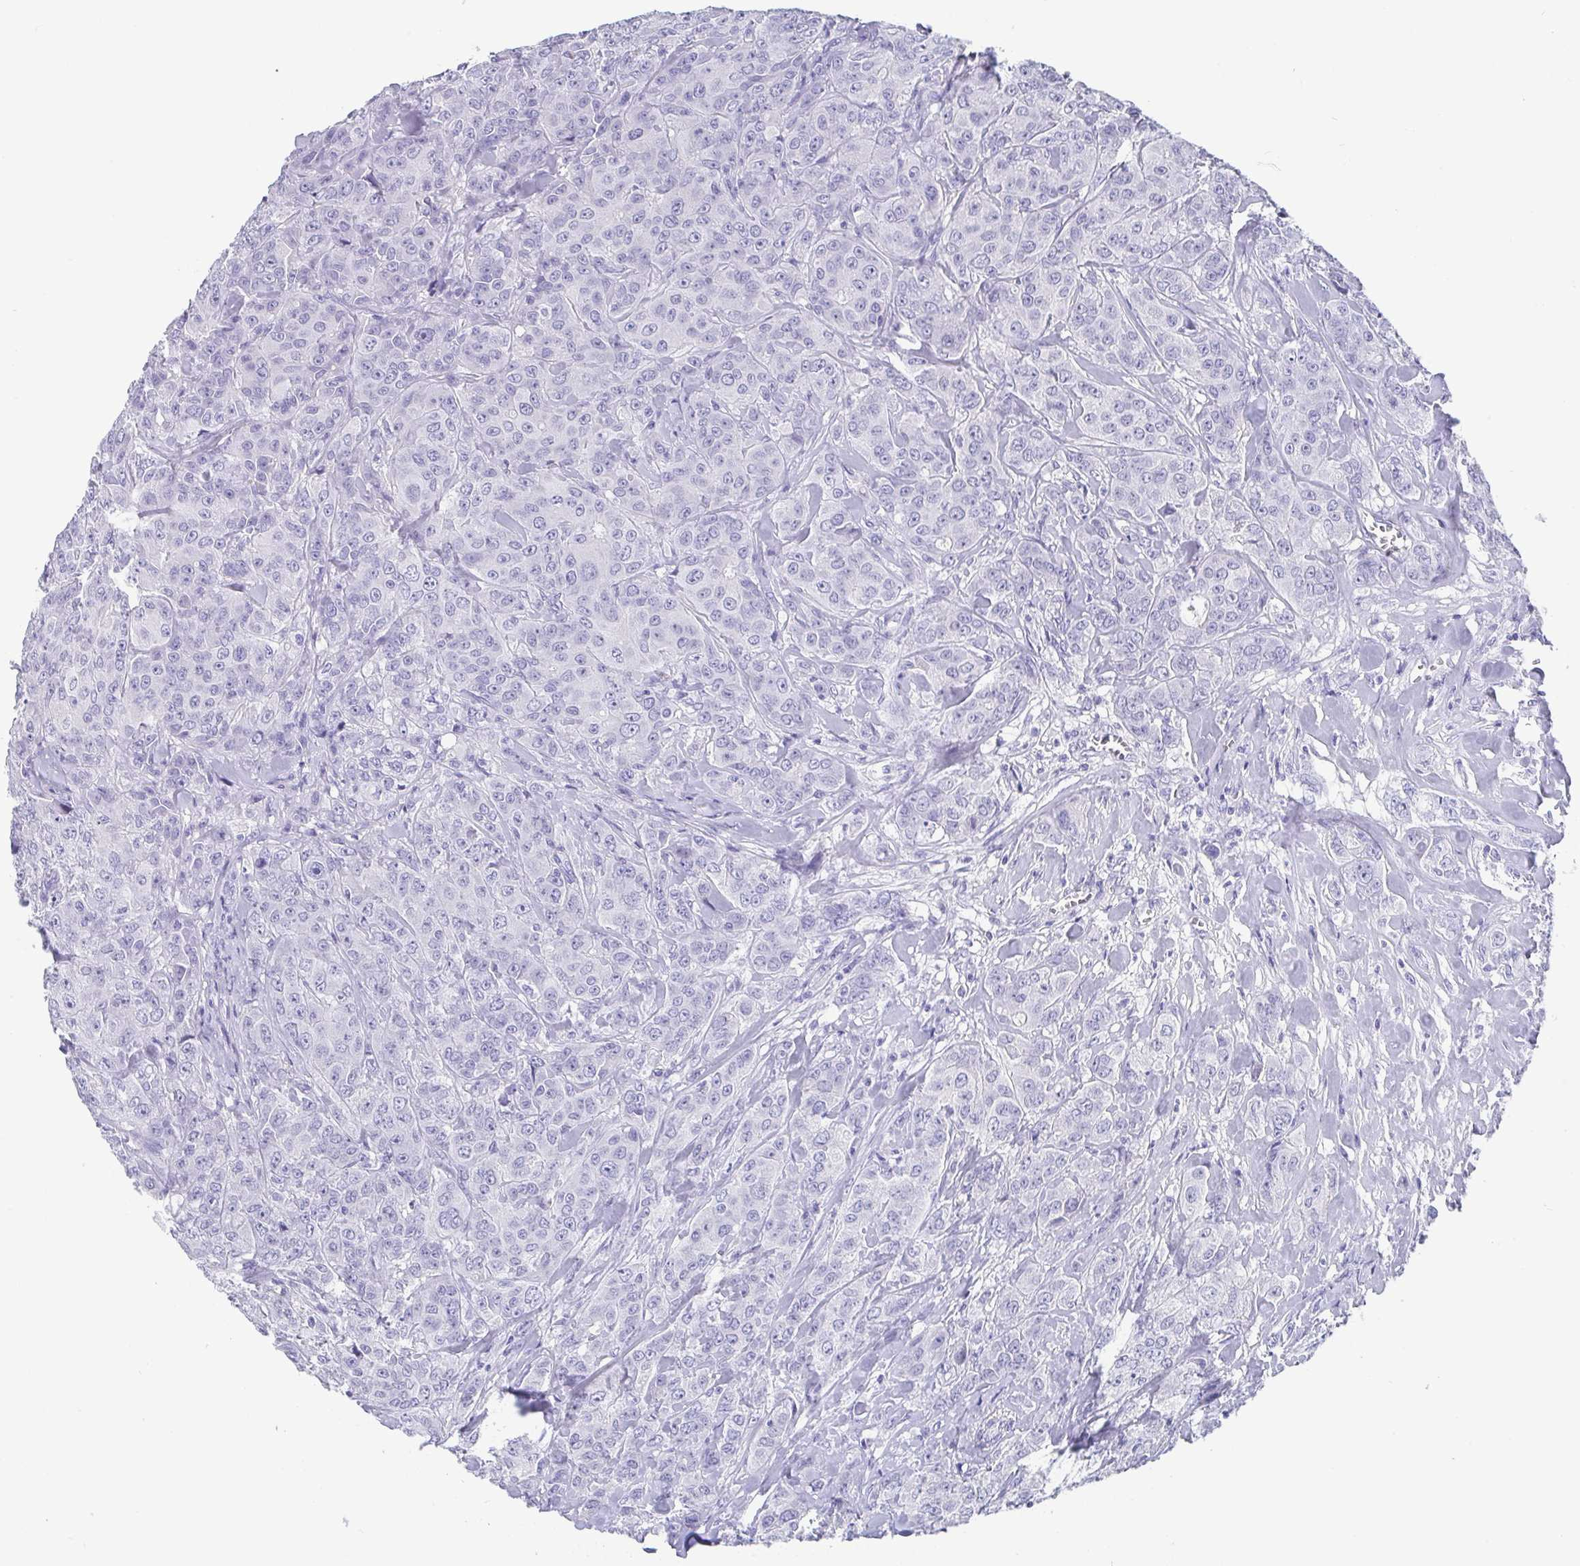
{"staining": {"intensity": "negative", "quantity": "none", "location": "none"}, "tissue": "breast cancer", "cell_type": "Tumor cells", "image_type": "cancer", "snomed": [{"axis": "morphology", "description": "Normal tissue, NOS"}, {"axis": "morphology", "description": "Duct carcinoma"}, {"axis": "topography", "description": "Breast"}], "caption": "Immunohistochemistry (IHC) photomicrograph of breast invasive ductal carcinoma stained for a protein (brown), which shows no positivity in tumor cells. (Brightfield microscopy of DAB immunohistochemistry (IHC) at high magnification).", "gene": "SCGN", "patient": {"sex": "female", "age": 43}}